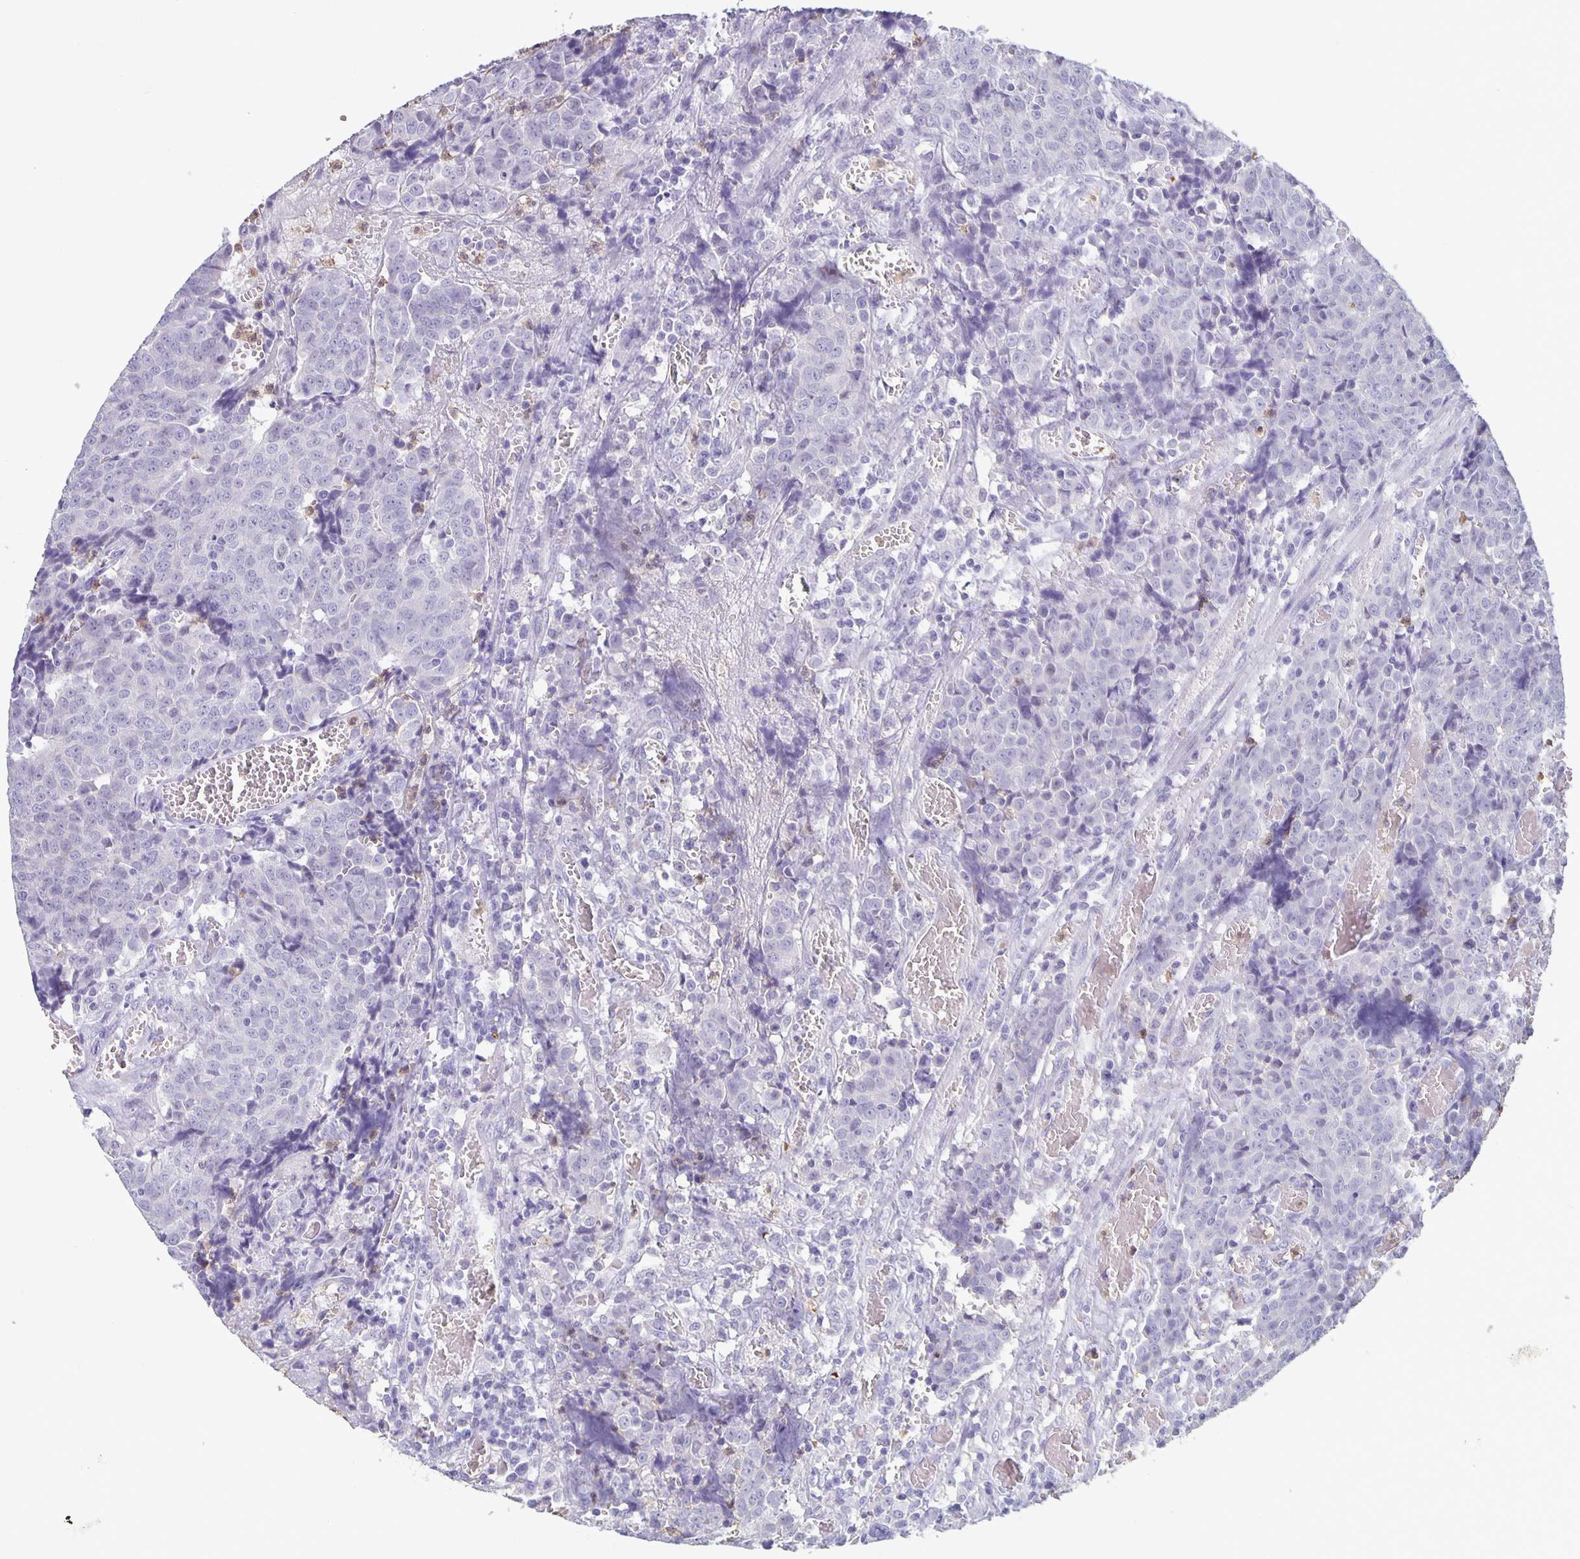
{"staining": {"intensity": "negative", "quantity": "none", "location": "none"}, "tissue": "prostate cancer", "cell_type": "Tumor cells", "image_type": "cancer", "snomed": [{"axis": "morphology", "description": "Adenocarcinoma, High grade"}, {"axis": "topography", "description": "Prostate and seminal vesicle, NOS"}], "caption": "Prostate high-grade adenocarcinoma stained for a protein using immunohistochemistry exhibits no positivity tumor cells.", "gene": "PLCB3", "patient": {"sex": "male", "age": 60}}